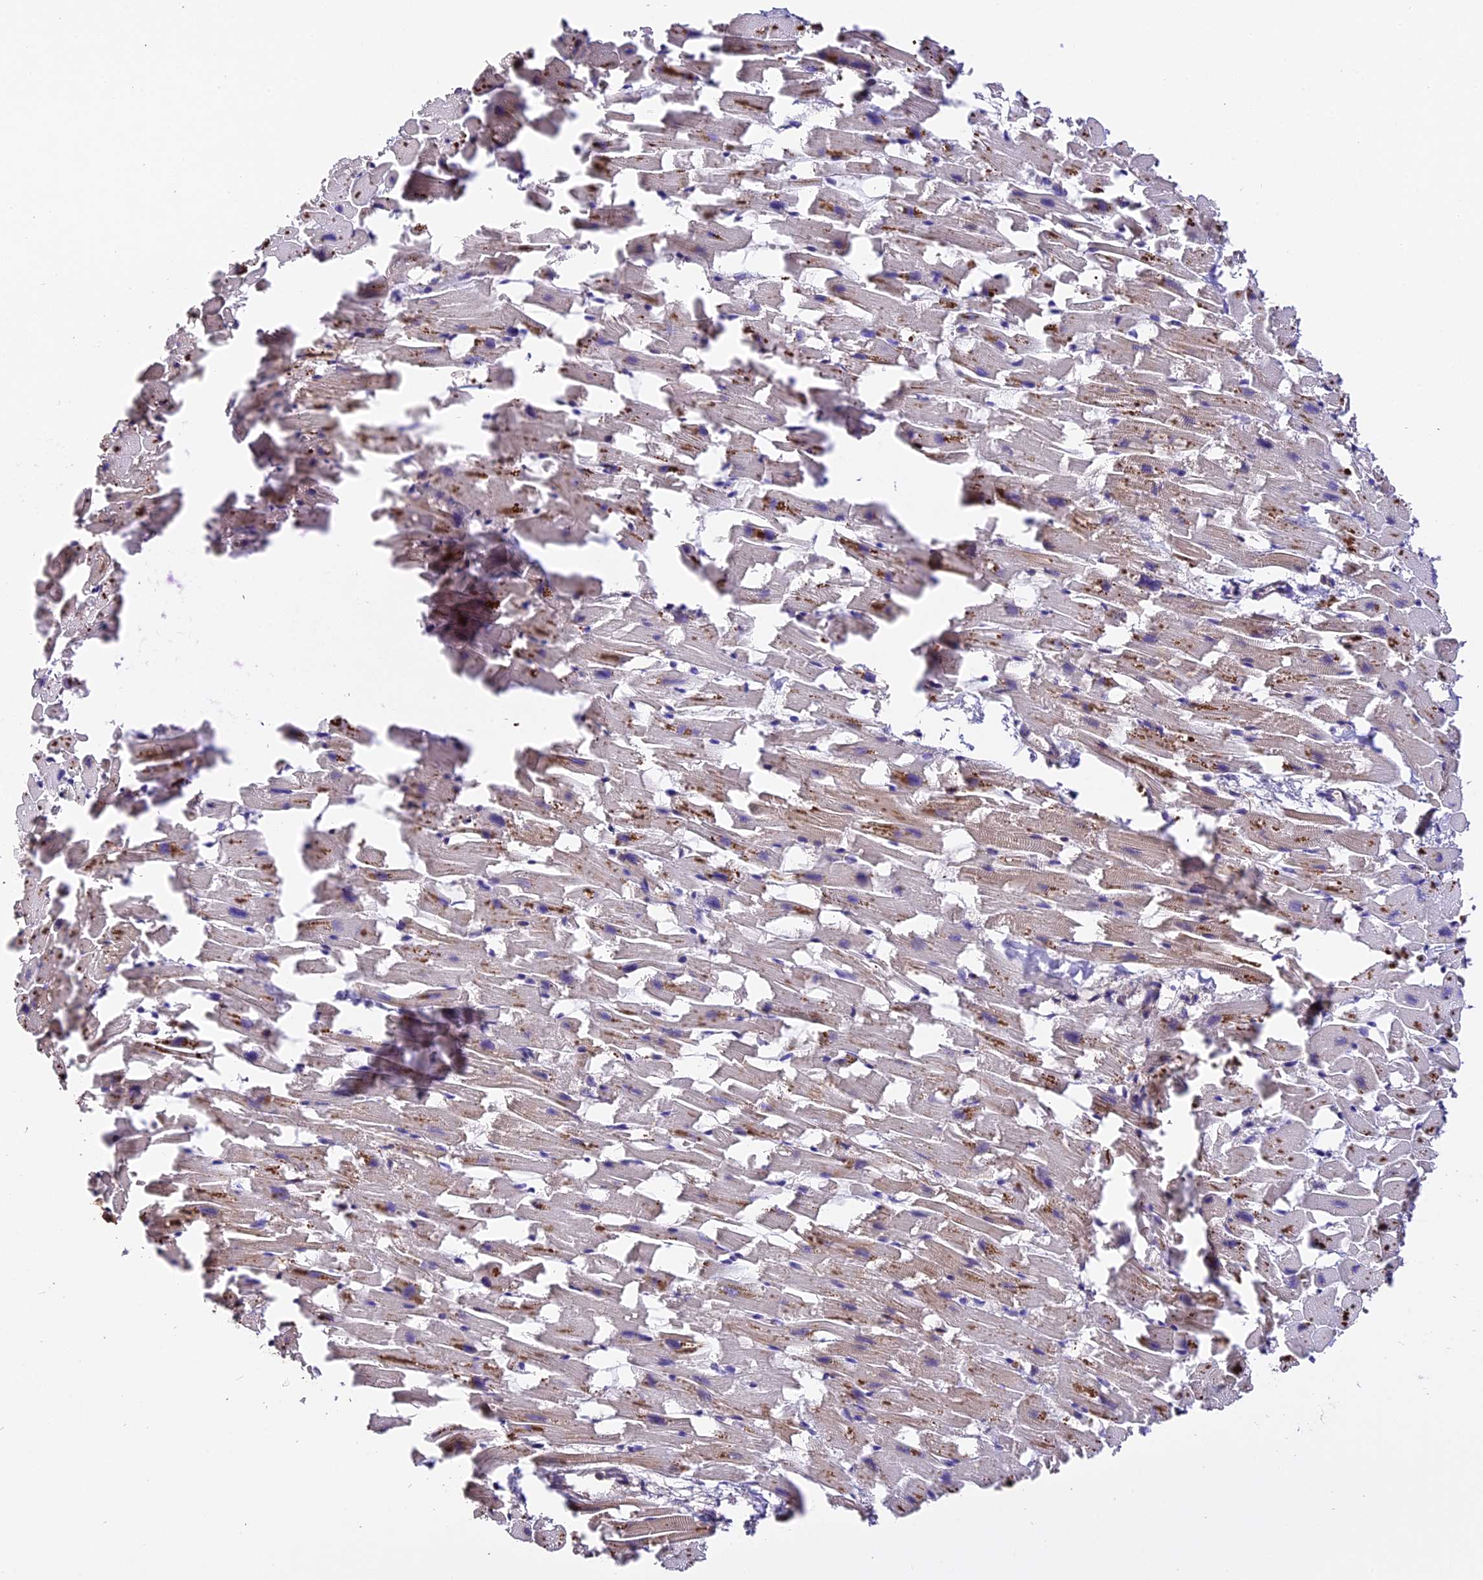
{"staining": {"intensity": "moderate", "quantity": "25%-75%", "location": "cytoplasmic/membranous"}, "tissue": "heart muscle", "cell_type": "Cardiomyocytes", "image_type": "normal", "snomed": [{"axis": "morphology", "description": "Normal tissue, NOS"}, {"axis": "topography", "description": "Heart"}], "caption": "Protein expression analysis of normal human heart muscle reveals moderate cytoplasmic/membranous staining in about 25%-75% of cardiomyocytes.", "gene": "TRMT1", "patient": {"sex": "female", "age": 64}}